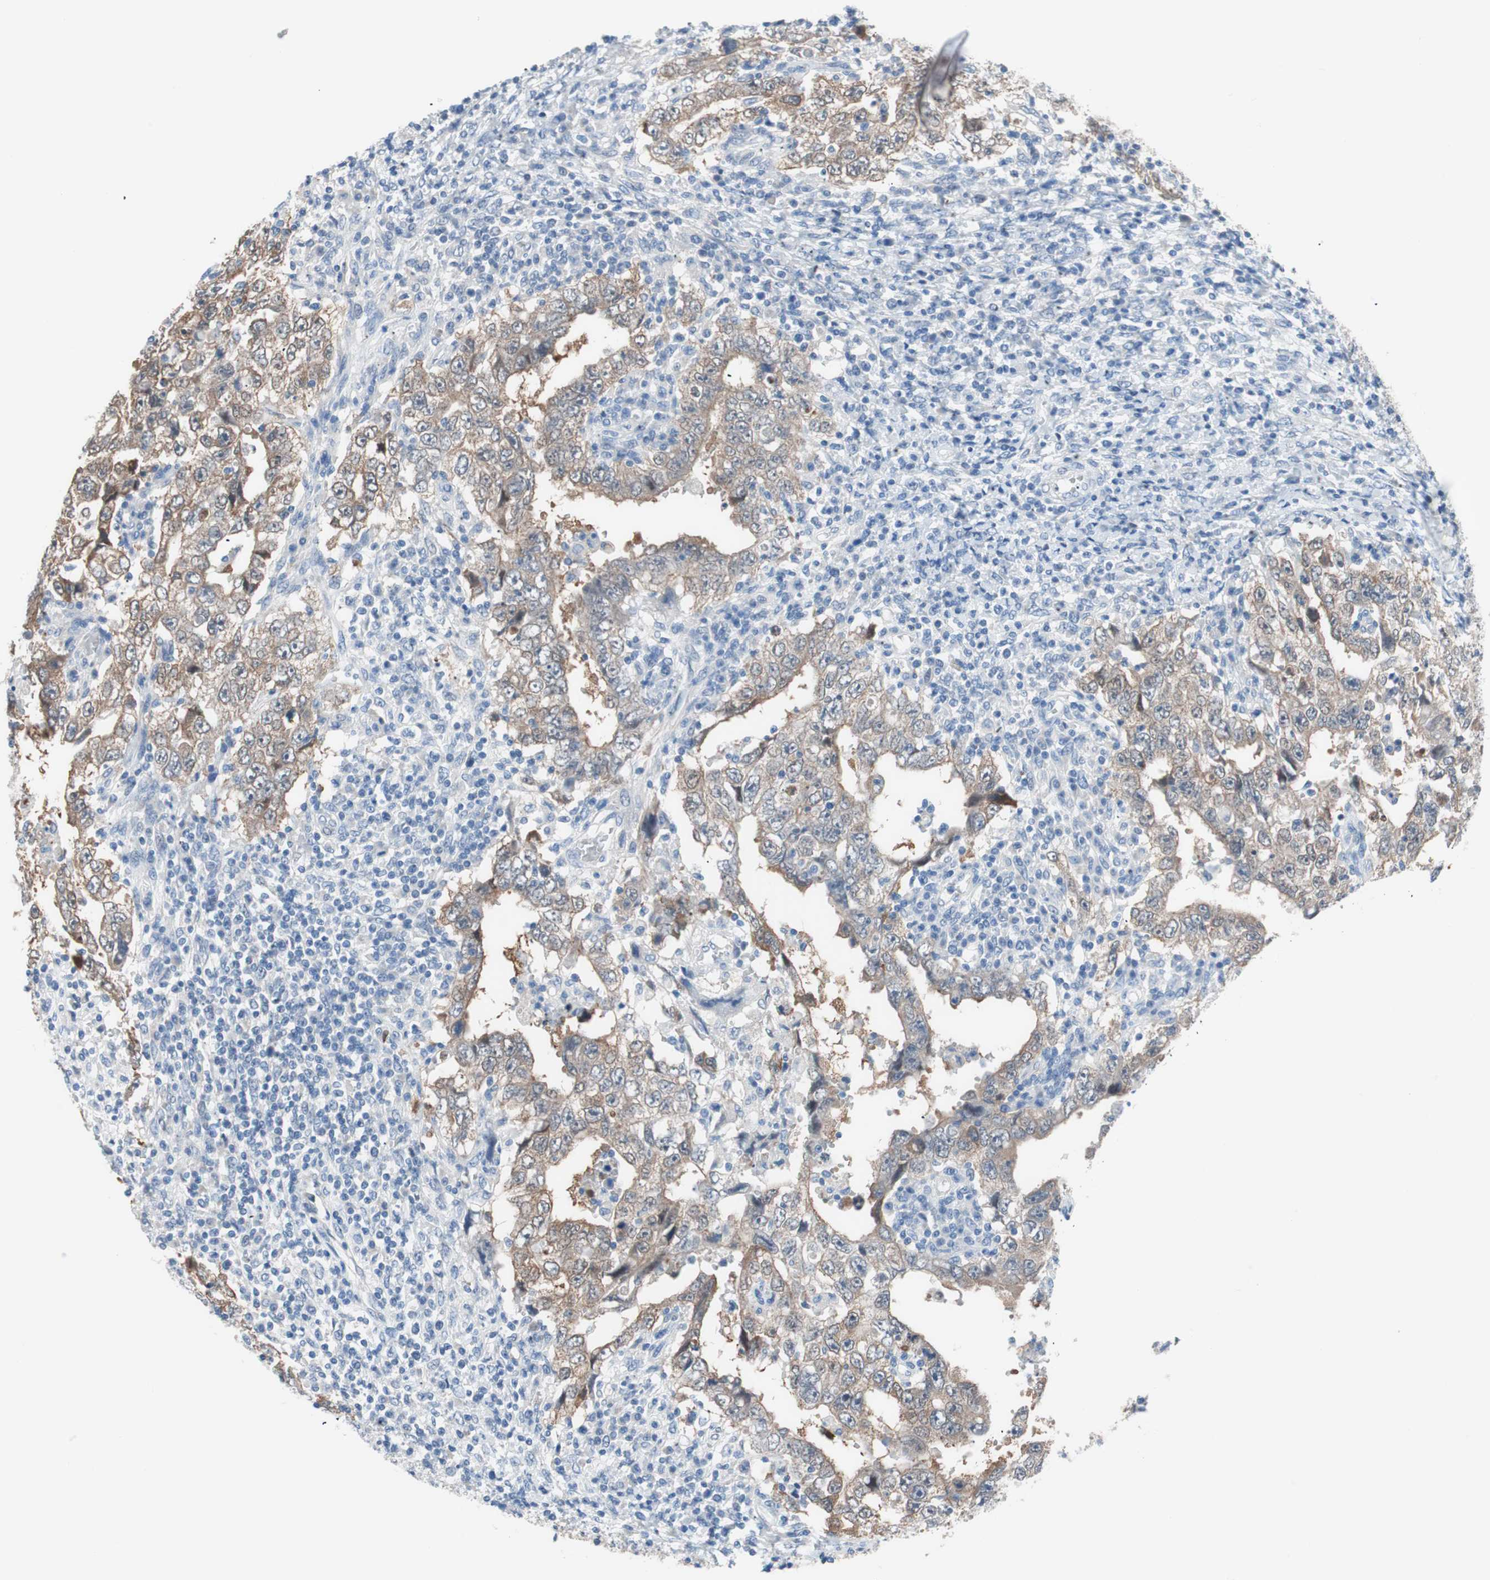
{"staining": {"intensity": "moderate", "quantity": ">75%", "location": "cytoplasmic/membranous"}, "tissue": "testis cancer", "cell_type": "Tumor cells", "image_type": "cancer", "snomed": [{"axis": "morphology", "description": "Carcinoma, Embryonal, NOS"}, {"axis": "topography", "description": "Testis"}], "caption": "Moderate cytoplasmic/membranous protein expression is present in approximately >75% of tumor cells in embryonal carcinoma (testis). (Stains: DAB in brown, nuclei in blue, Microscopy: brightfield microscopy at high magnification).", "gene": "VIL1", "patient": {"sex": "male", "age": 26}}